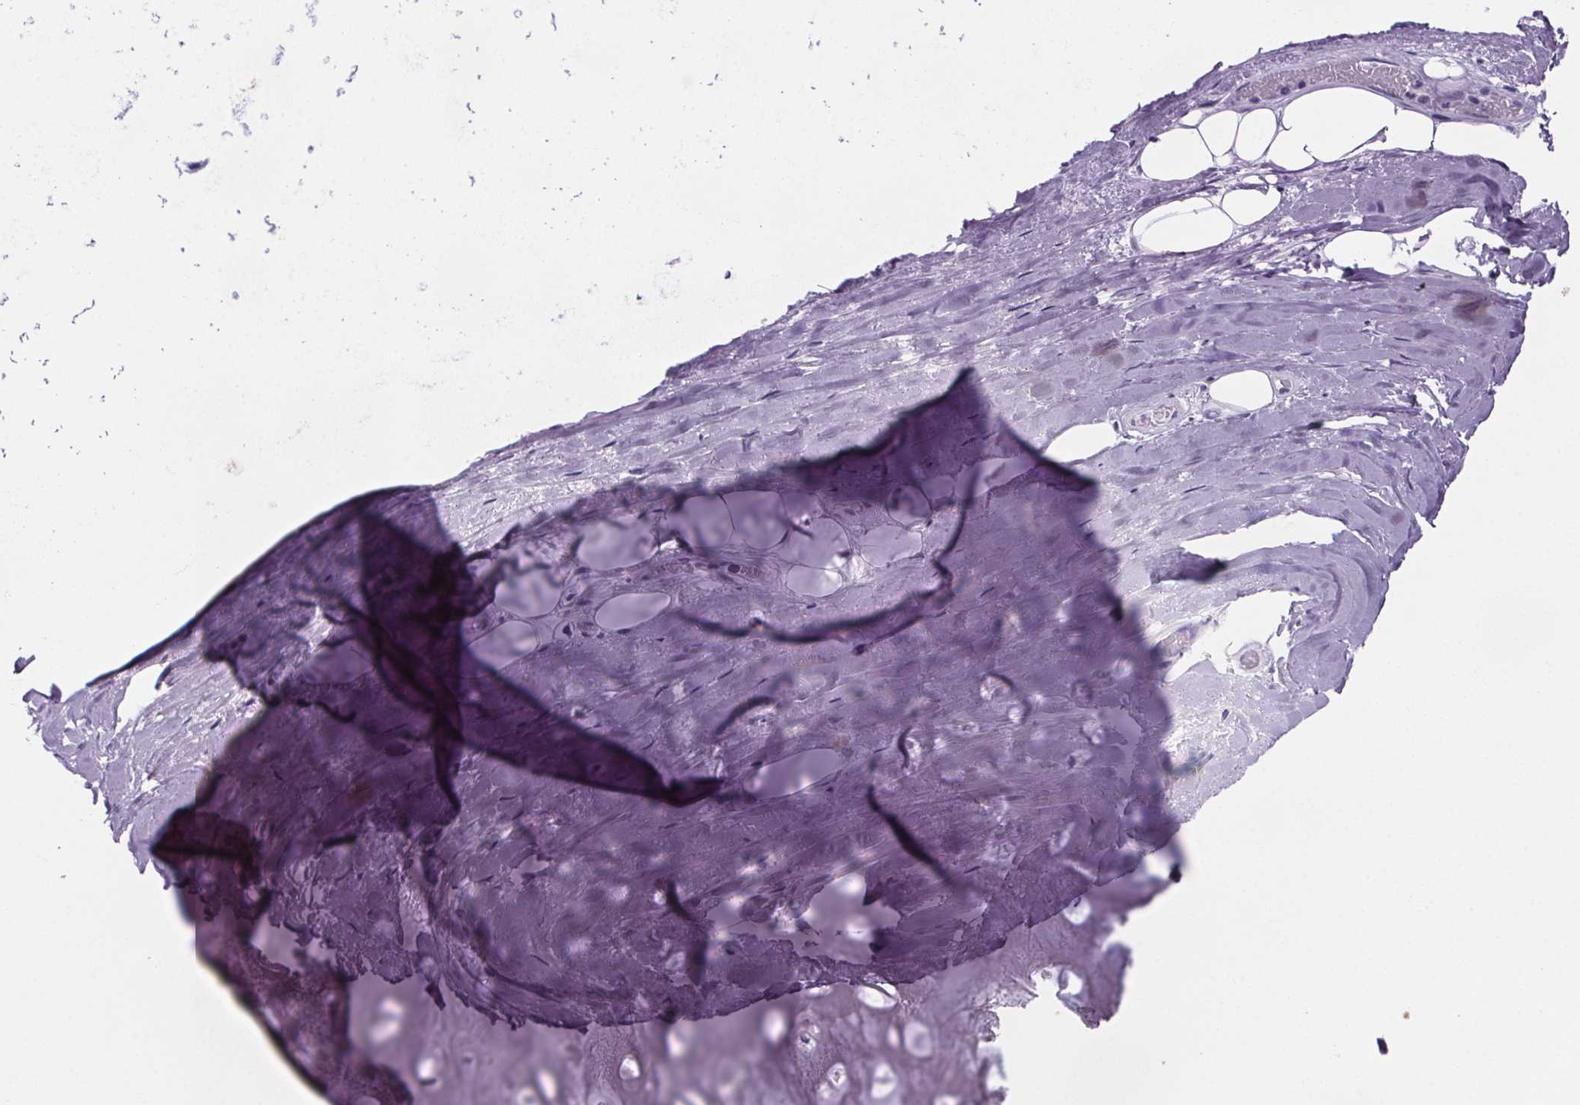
{"staining": {"intensity": "negative", "quantity": "none", "location": "none"}, "tissue": "adipose tissue", "cell_type": "Adipocytes", "image_type": "normal", "snomed": [{"axis": "morphology", "description": "Normal tissue, NOS"}, {"axis": "topography", "description": "Cartilage tissue"}], "caption": "This photomicrograph is of unremarkable adipose tissue stained with immunohistochemistry to label a protein in brown with the nuclei are counter-stained blue. There is no expression in adipocytes.", "gene": "CUBN", "patient": {"sex": "male", "age": 57}}